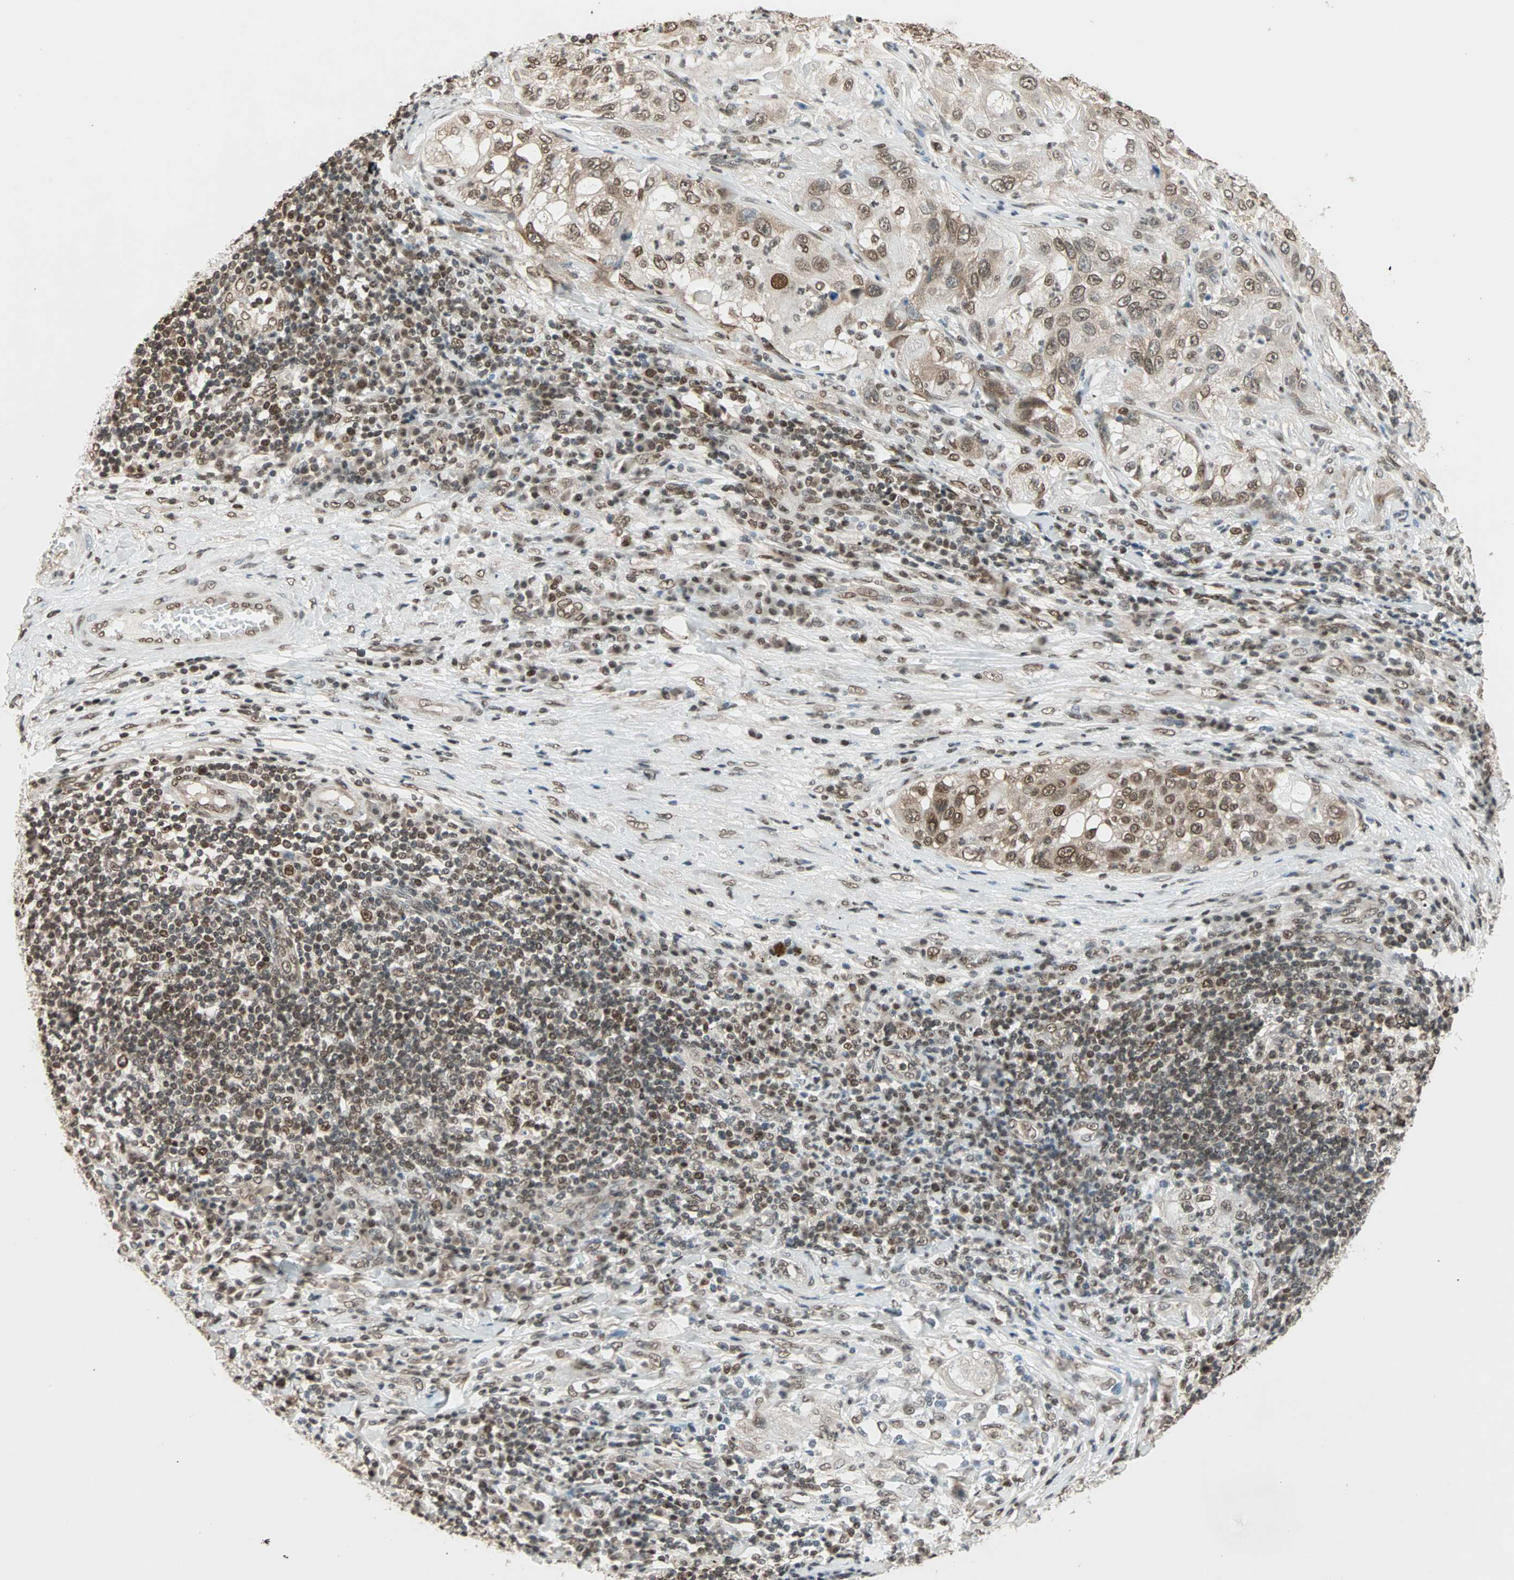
{"staining": {"intensity": "moderate", "quantity": ">75%", "location": "nuclear"}, "tissue": "lung cancer", "cell_type": "Tumor cells", "image_type": "cancer", "snomed": [{"axis": "morphology", "description": "Inflammation, NOS"}, {"axis": "morphology", "description": "Squamous cell carcinoma, NOS"}, {"axis": "topography", "description": "Lymph node"}, {"axis": "topography", "description": "Soft tissue"}, {"axis": "topography", "description": "Lung"}], "caption": "Lung cancer tissue reveals moderate nuclear expression in approximately >75% of tumor cells, visualized by immunohistochemistry.", "gene": "DAZAP1", "patient": {"sex": "male", "age": 66}}